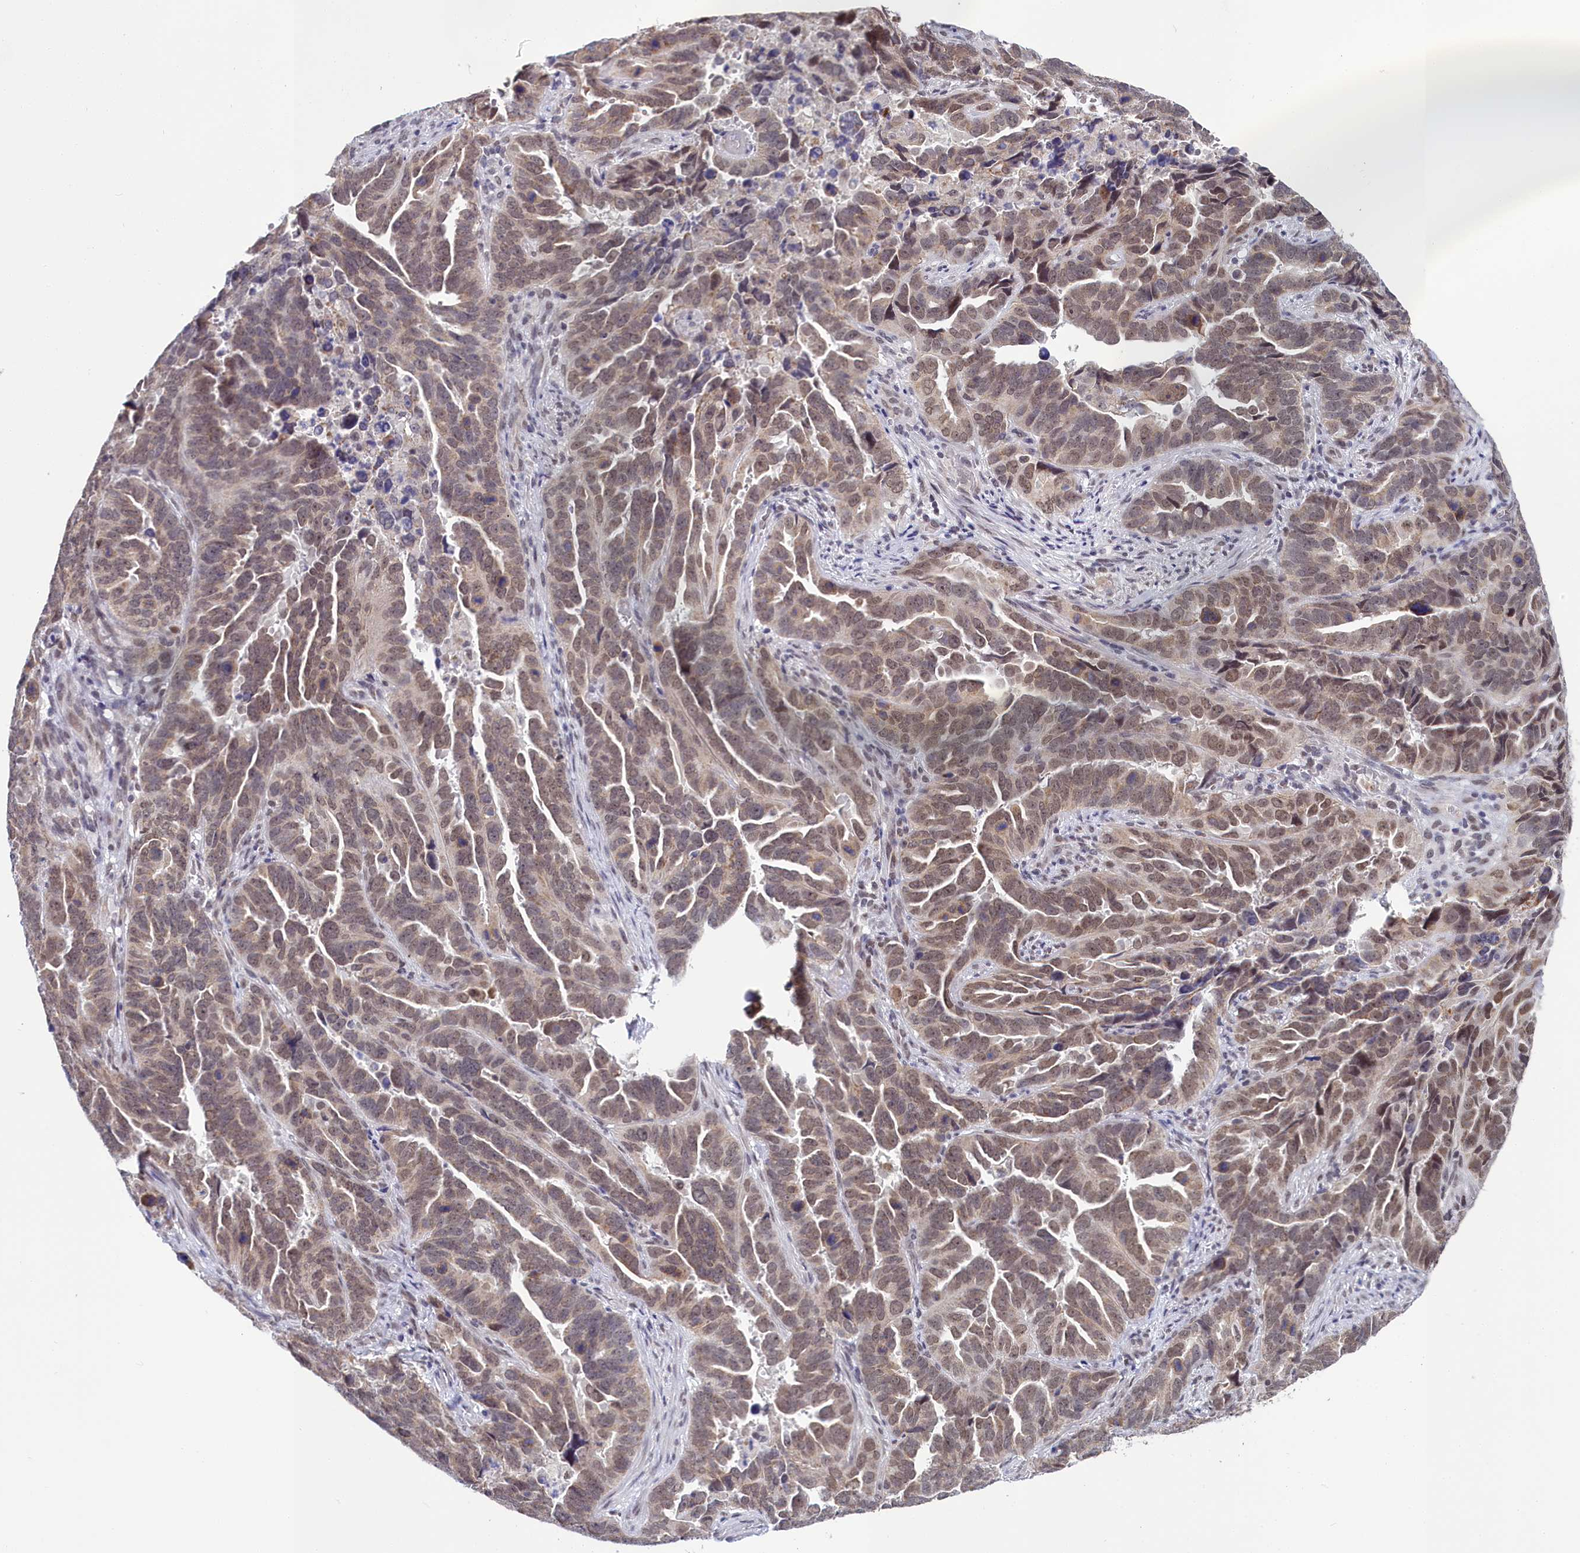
{"staining": {"intensity": "moderate", "quantity": ">75%", "location": "cytoplasmic/membranous,nuclear"}, "tissue": "endometrial cancer", "cell_type": "Tumor cells", "image_type": "cancer", "snomed": [{"axis": "morphology", "description": "Adenocarcinoma, NOS"}, {"axis": "topography", "description": "Endometrium"}], "caption": "Immunohistochemical staining of human adenocarcinoma (endometrial) demonstrates medium levels of moderate cytoplasmic/membranous and nuclear positivity in about >75% of tumor cells.", "gene": "PPHLN1", "patient": {"sex": "female", "age": 65}}